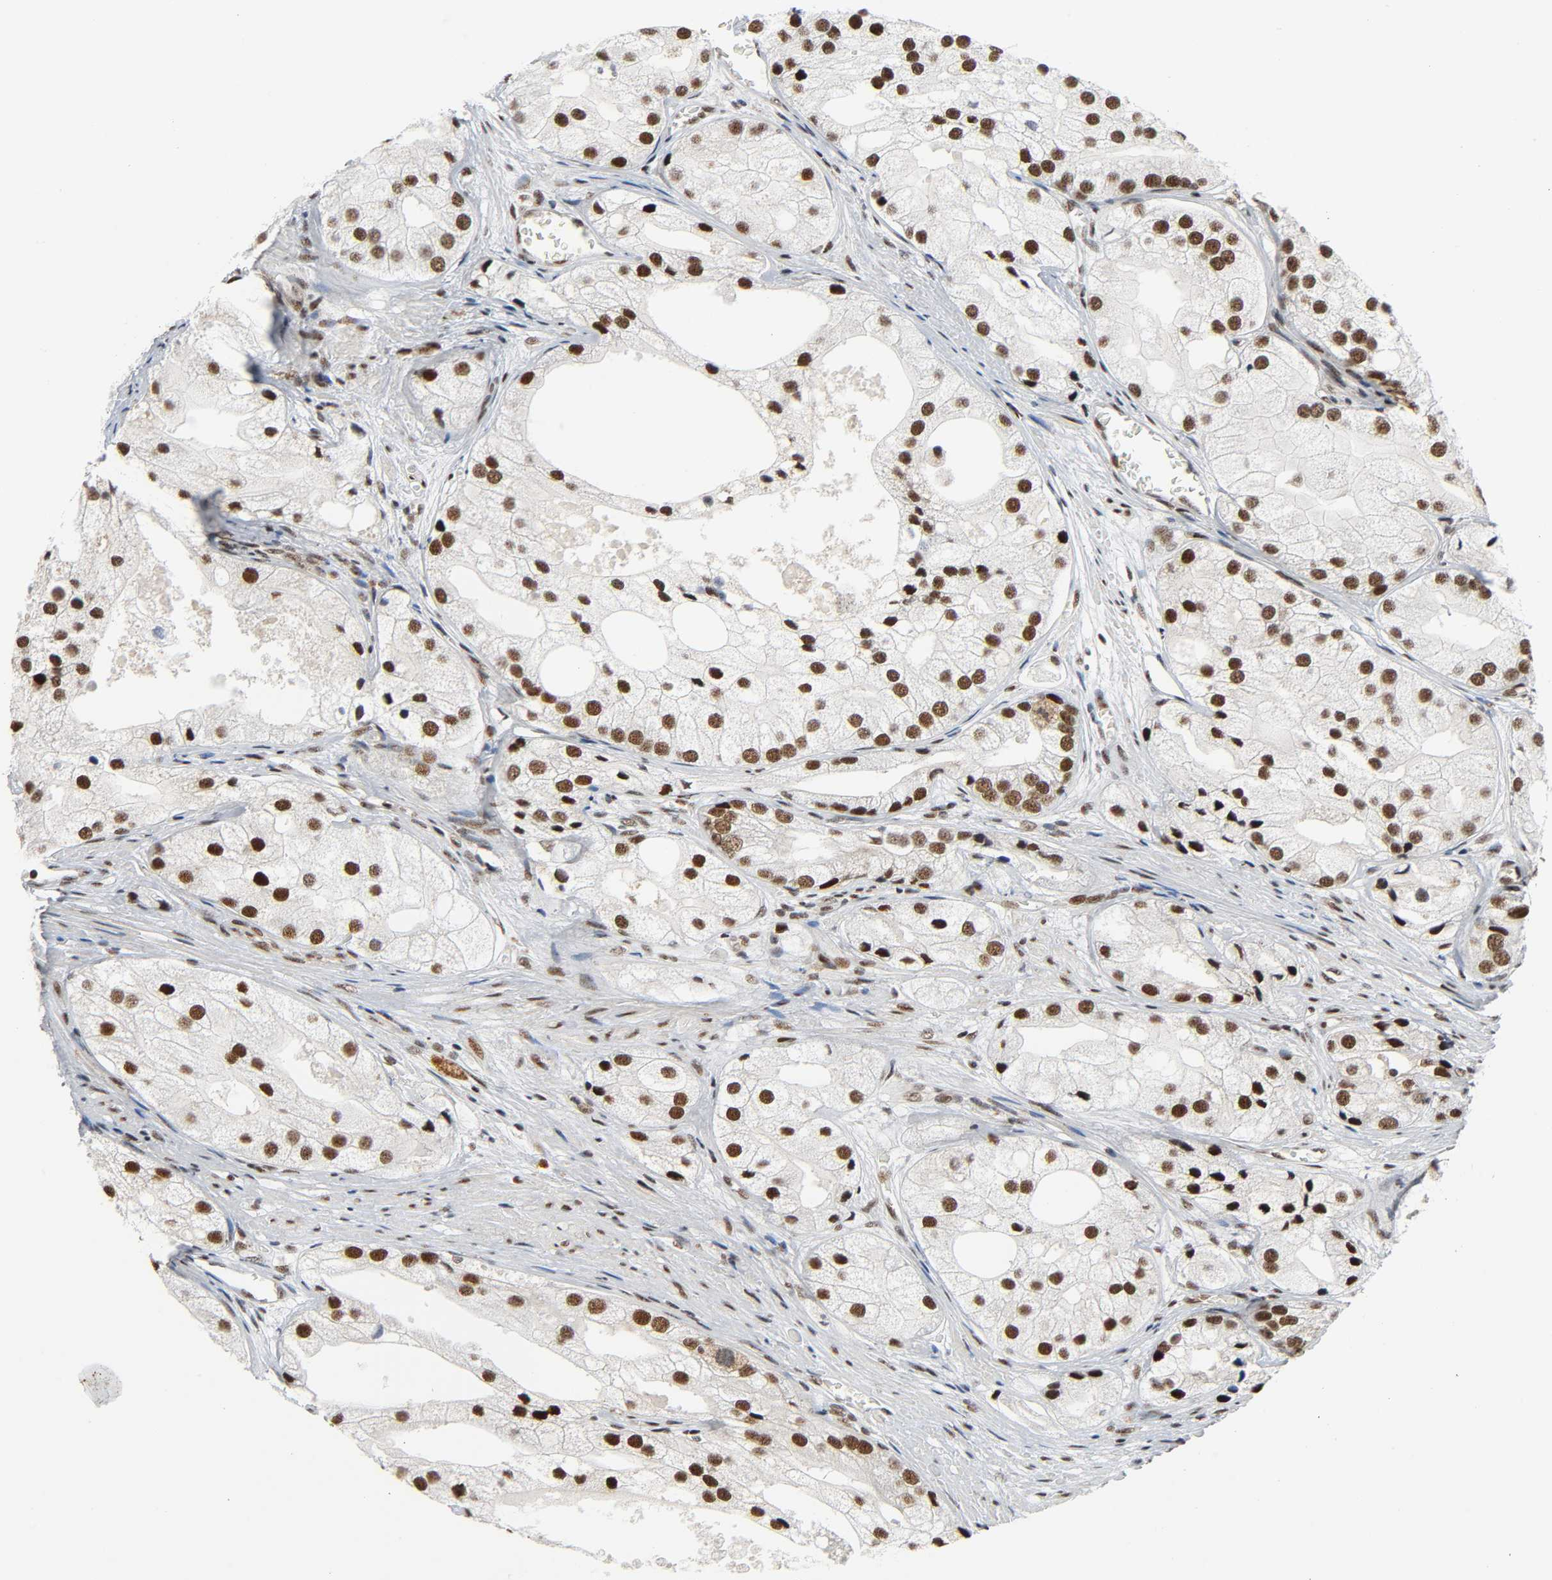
{"staining": {"intensity": "strong", "quantity": ">75%", "location": "nuclear"}, "tissue": "prostate cancer", "cell_type": "Tumor cells", "image_type": "cancer", "snomed": [{"axis": "morphology", "description": "Adenocarcinoma, Low grade"}, {"axis": "topography", "description": "Prostate"}], "caption": "Tumor cells demonstrate strong nuclear staining in approximately >75% of cells in prostate low-grade adenocarcinoma.", "gene": "CDK9", "patient": {"sex": "male", "age": 69}}